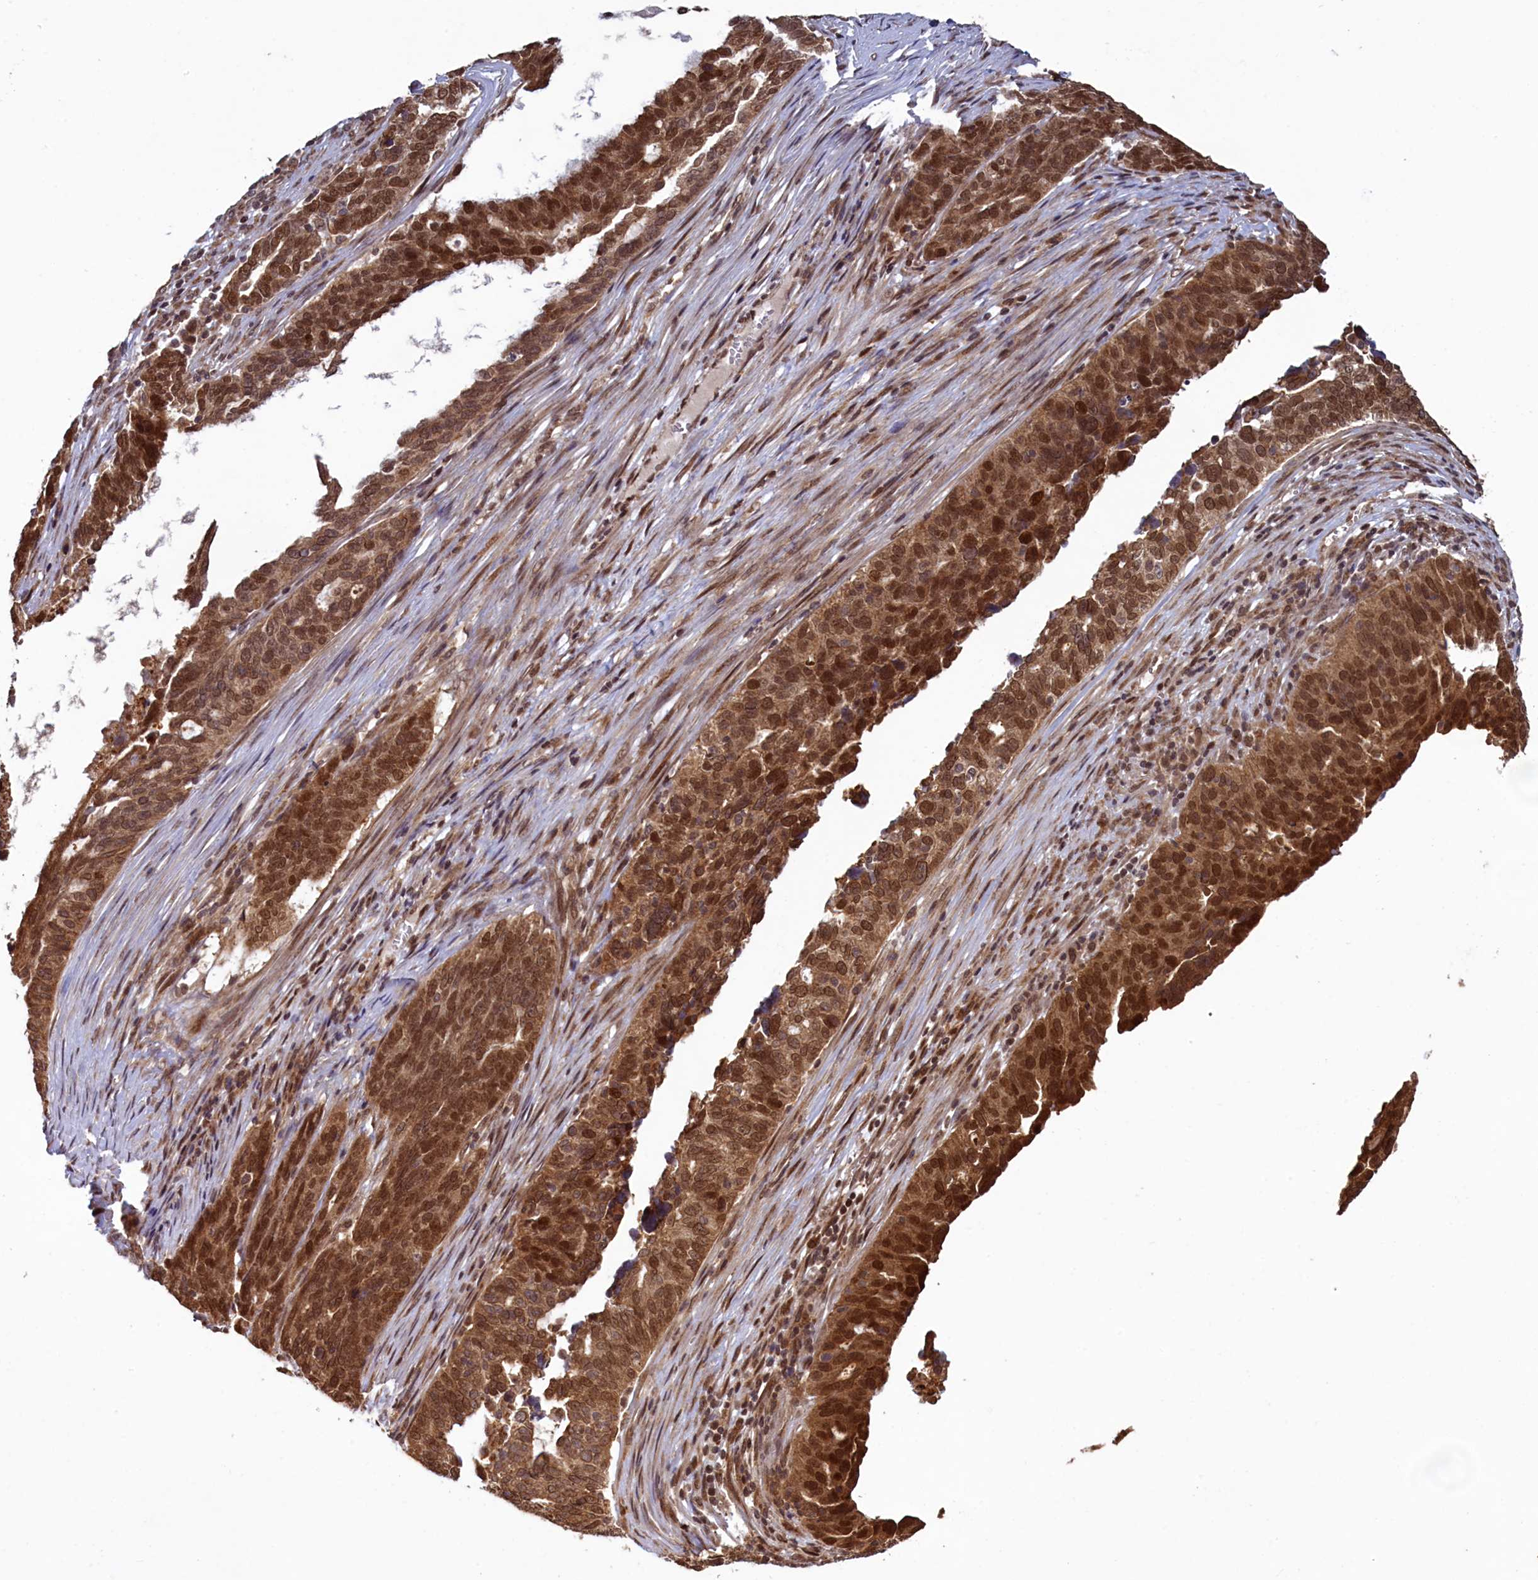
{"staining": {"intensity": "strong", "quantity": ">75%", "location": "cytoplasmic/membranous,nuclear"}, "tissue": "ovarian cancer", "cell_type": "Tumor cells", "image_type": "cancer", "snomed": [{"axis": "morphology", "description": "Cystadenocarcinoma, serous, NOS"}, {"axis": "topography", "description": "Ovary"}], "caption": "Protein expression analysis of serous cystadenocarcinoma (ovarian) shows strong cytoplasmic/membranous and nuclear expression in about >75% of tumor cells. The staining was performed using DAB to visualize the protein expression in brown, while the nuclei were stained in blue with hematoxylin (Magnification: 20x).", "gene": "NAE1", "patient": {"sex": "female", "age": 59}}